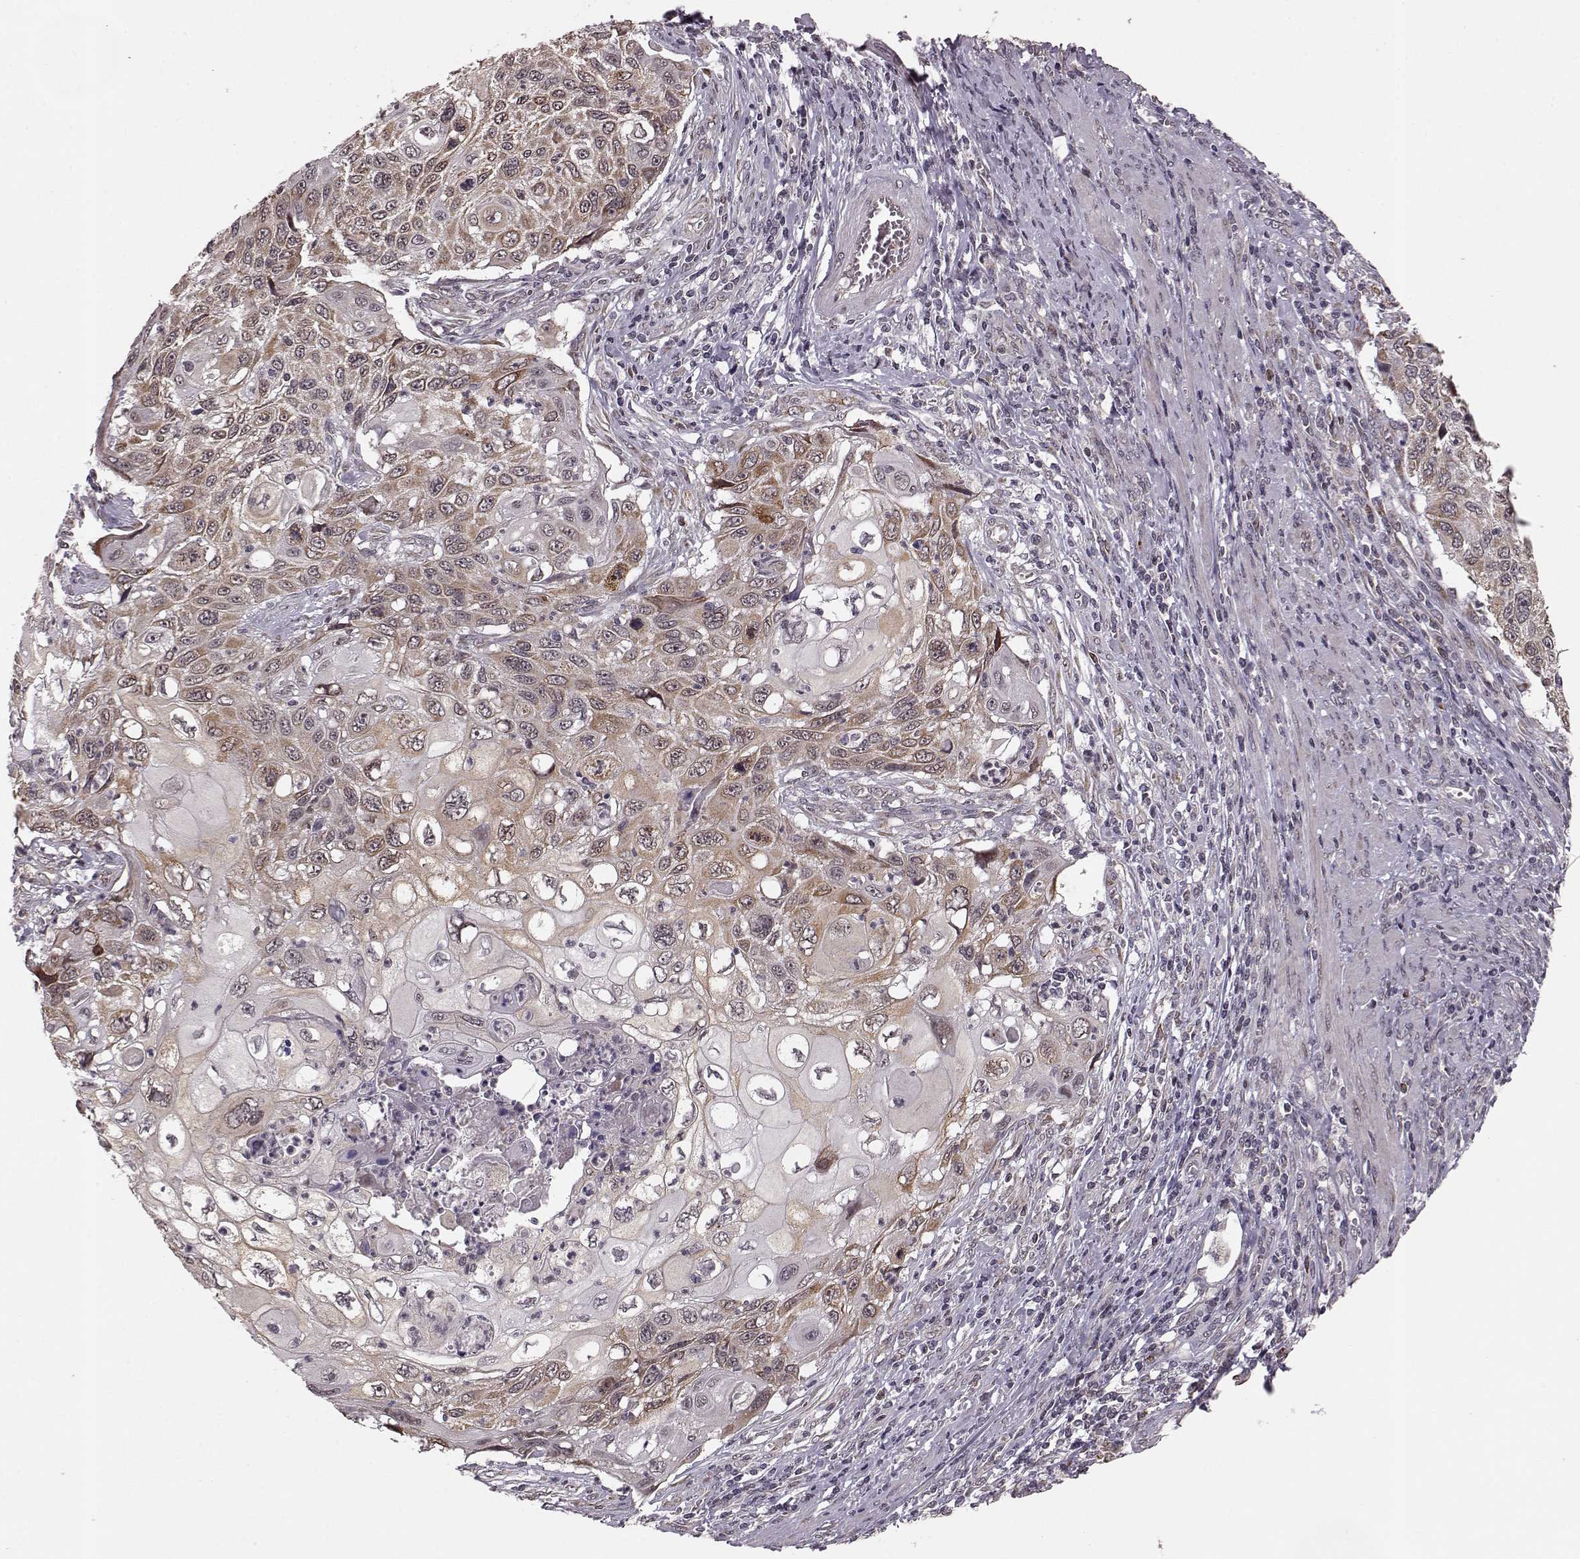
{"staining": {"intensity": "moderate", "quantity": ">75%", "location": "cytoplasmic/membranous"}, "tissue": "cervical cancer", "cell_type": "Tumor cells", "image_type": "cancer", "snomed": [{"axis": "morphology", "description": "Squamous cell carcinoma, NOS"}, {"axis": "topography", "description": "Cervix"}], "caption": "IHC image of neoplastic tissue: squamous cell carcinoma (cervical) stained using immunohistochemistry (IHC) displays medium levels of moderate protein expression localized specifically in the cytoplasmic/membranous of tumor cells, appearing as a cytoplasmic/membranous brown color.", "gene": "ELOVL5", "patient": {"sex": "female", "age": 70}}